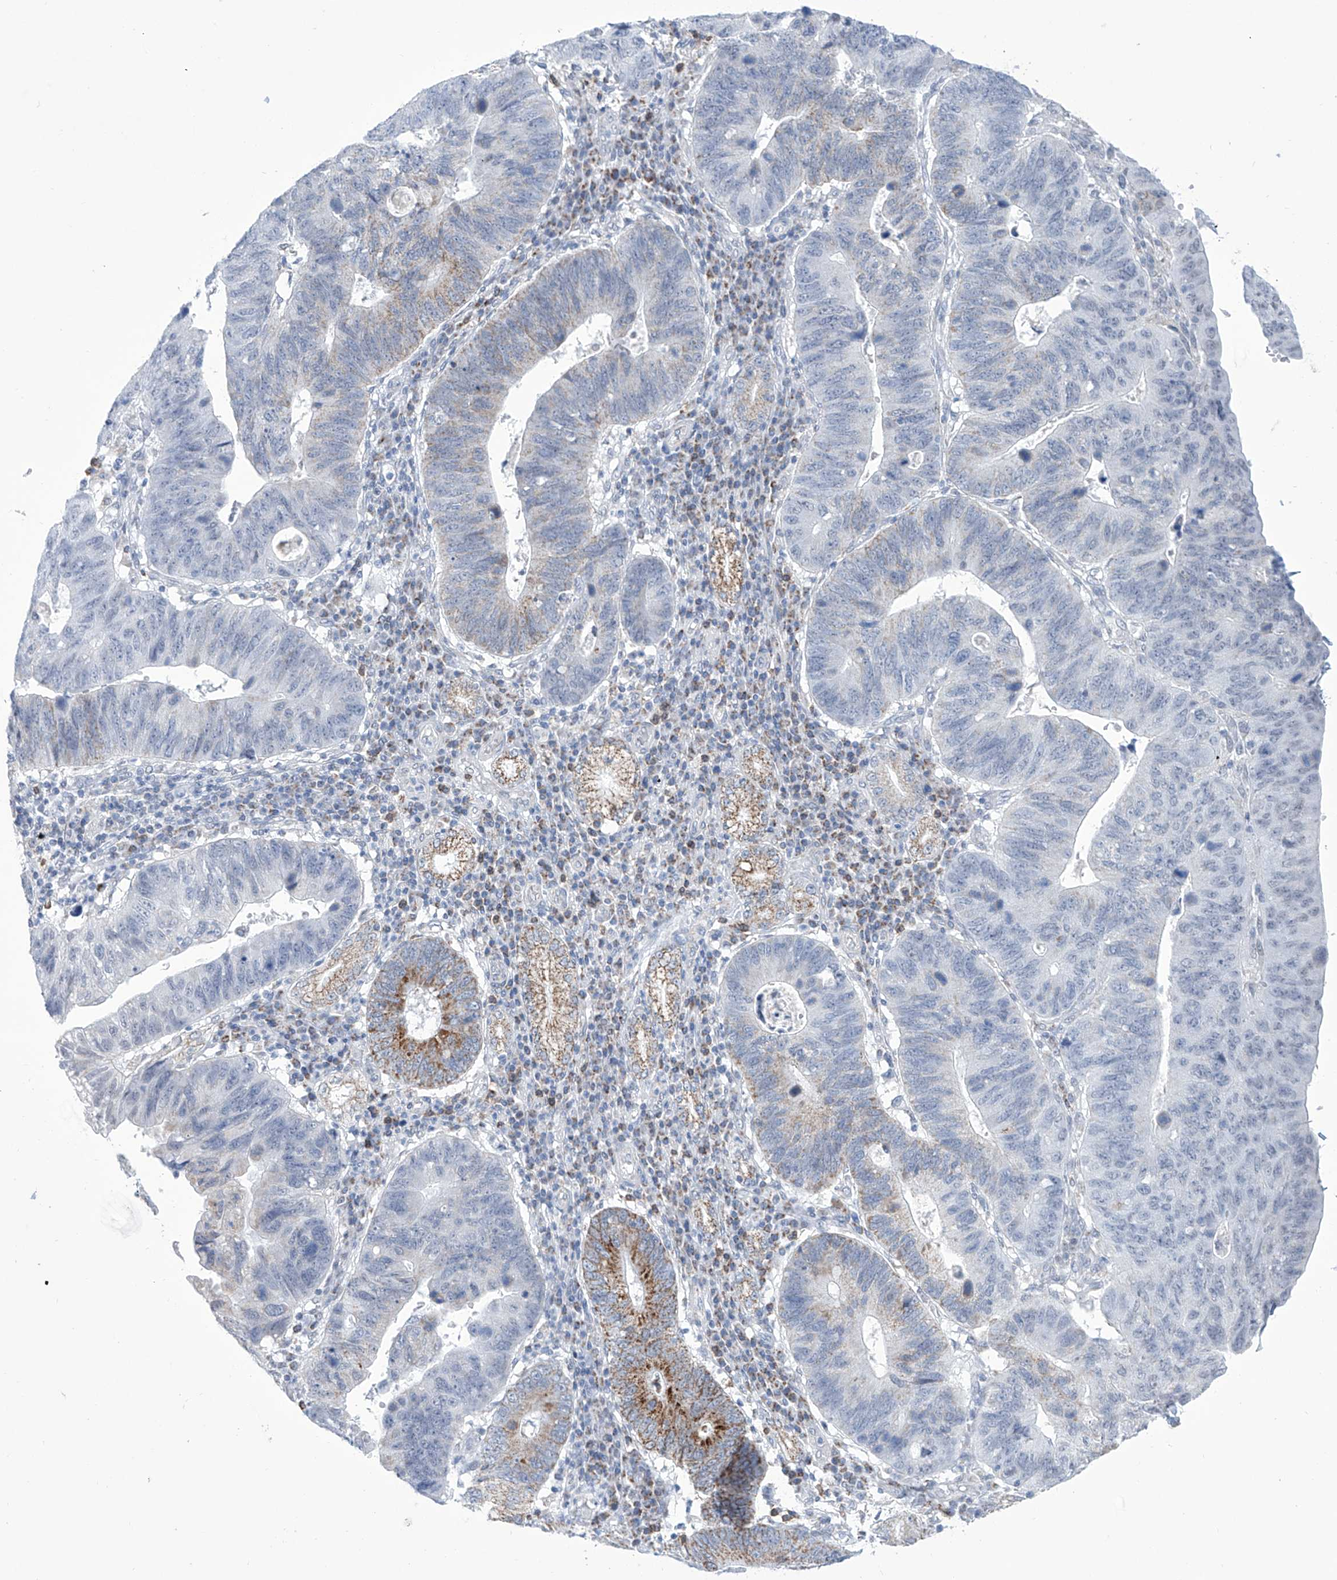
{"staining": {"intensity": "moderate", "quantity": "<25%", "location": "cytoplasmic/membranous"}, "tissue": "stomach cancer", "cell_type": "Tumor cells", "image_type": "cancer", "snomed": [{"axis": "morphology", "description": "Adenocarcinoma, NOS"}, {"axis": "topography", "description": "Stomach"}], "caption": "Protein staining of stomach adenocarcinoma tissue displays moderate cytoplasmic/membranous staining in approximately <25% of tumor cells. The staining was performed using DAB, with brown indicating positive protein expression. Nuclei are stained blue with hematoxylin.", "gene": "ALDH6A1", "patient": {"sex": "male", "age": 59}}